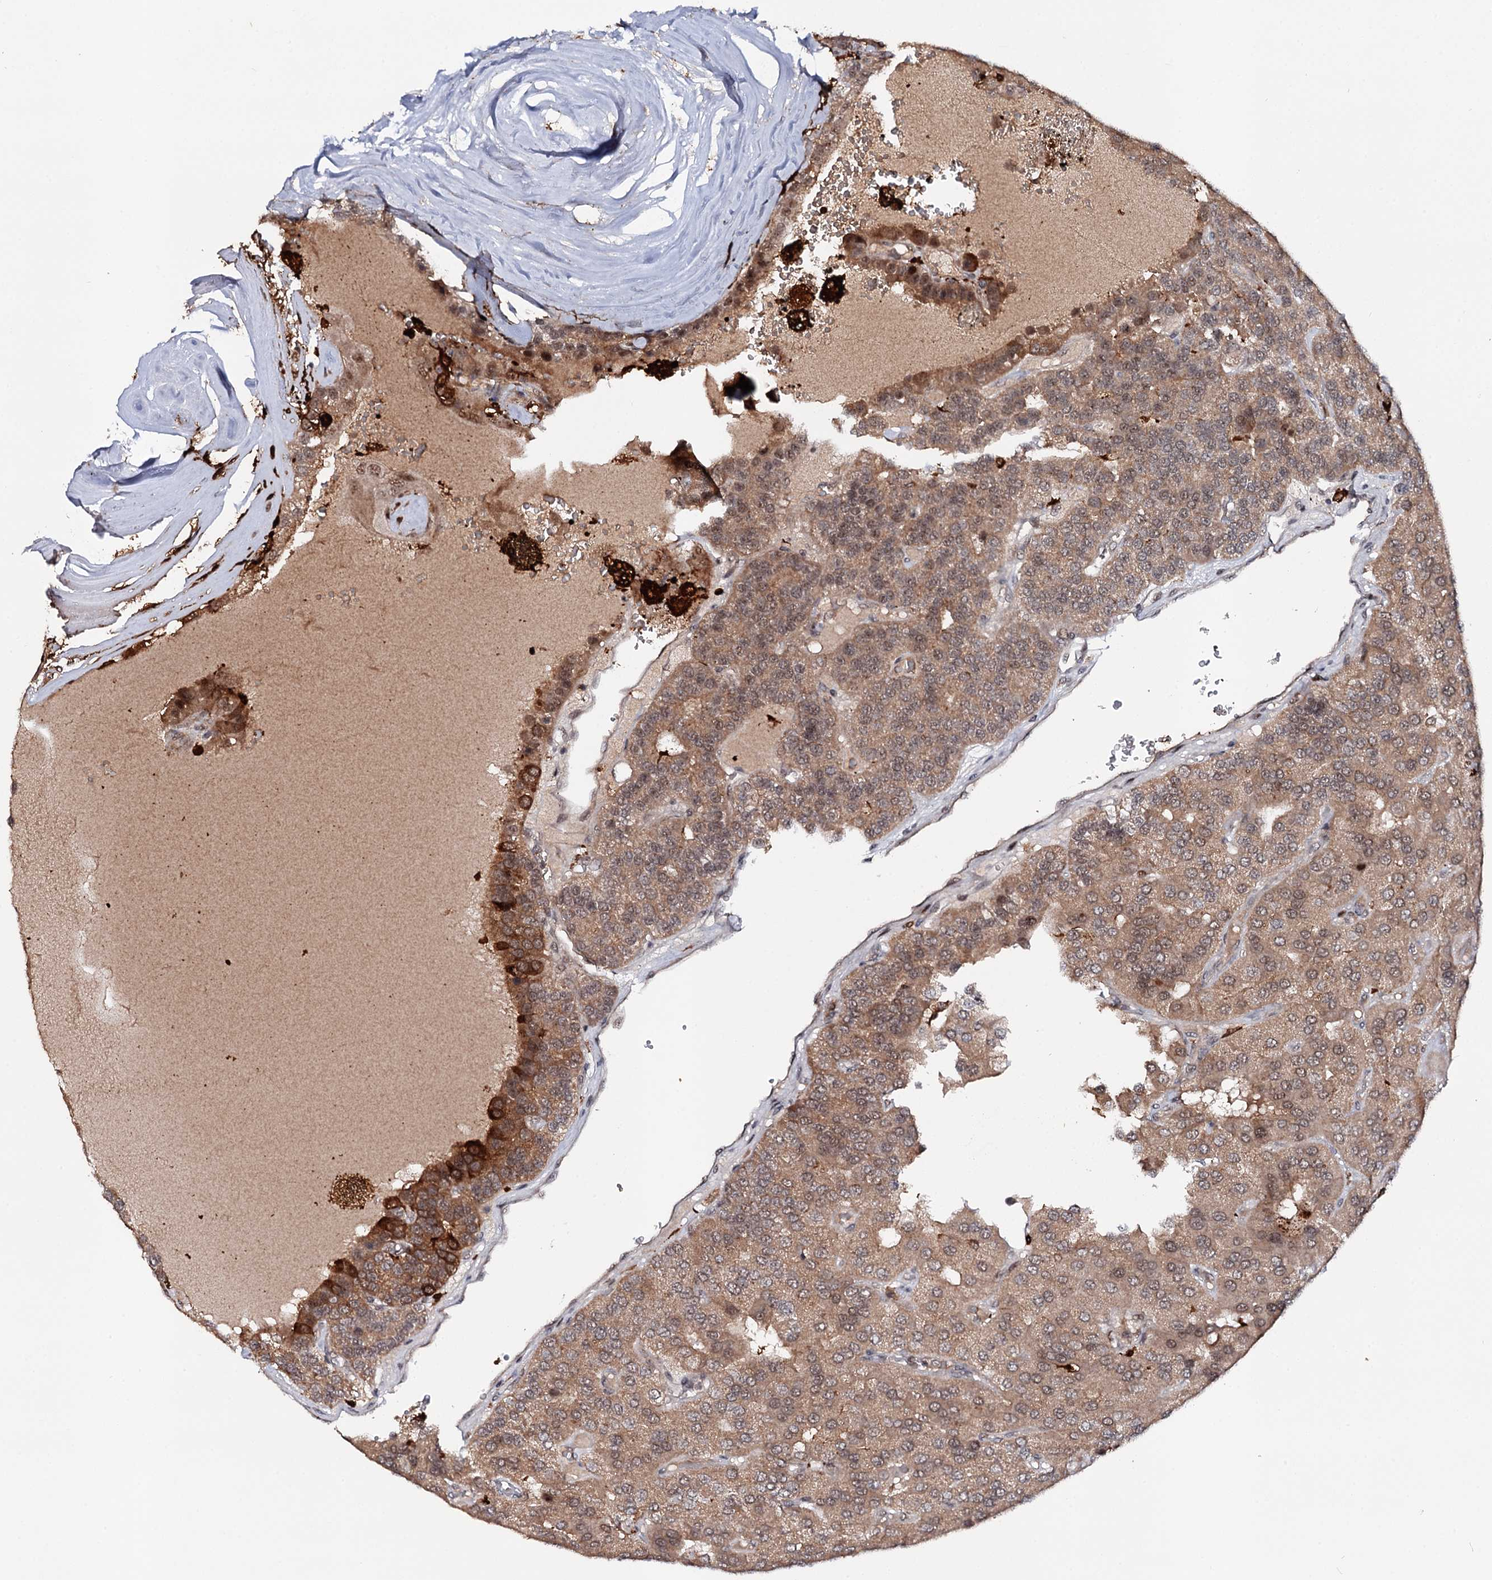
{"staining": {"intensity": "moderate", "quantity": ">75%", "location": "cytoplasmic/membranous"}, "tissue": "parathyroid gland", "cell_type": "Glandular cells", "image_type": "normal", "snomed": [{"axis": "morphology", "description": "Normal tissue, NOS"}, {"axis": "morphology", "description": "Adenoma, NOS"}, {"axis": "topography", "description": "Parathyroid gland"}], "caption": "Brown immunohistochemical staining in unremarkable human parathyroid gland displays moderate cytoplasmic/membranous positivity in about >75% of glandular cells.", "gene": "BUD13", "patient": {"sex": "female", "age": 86}}